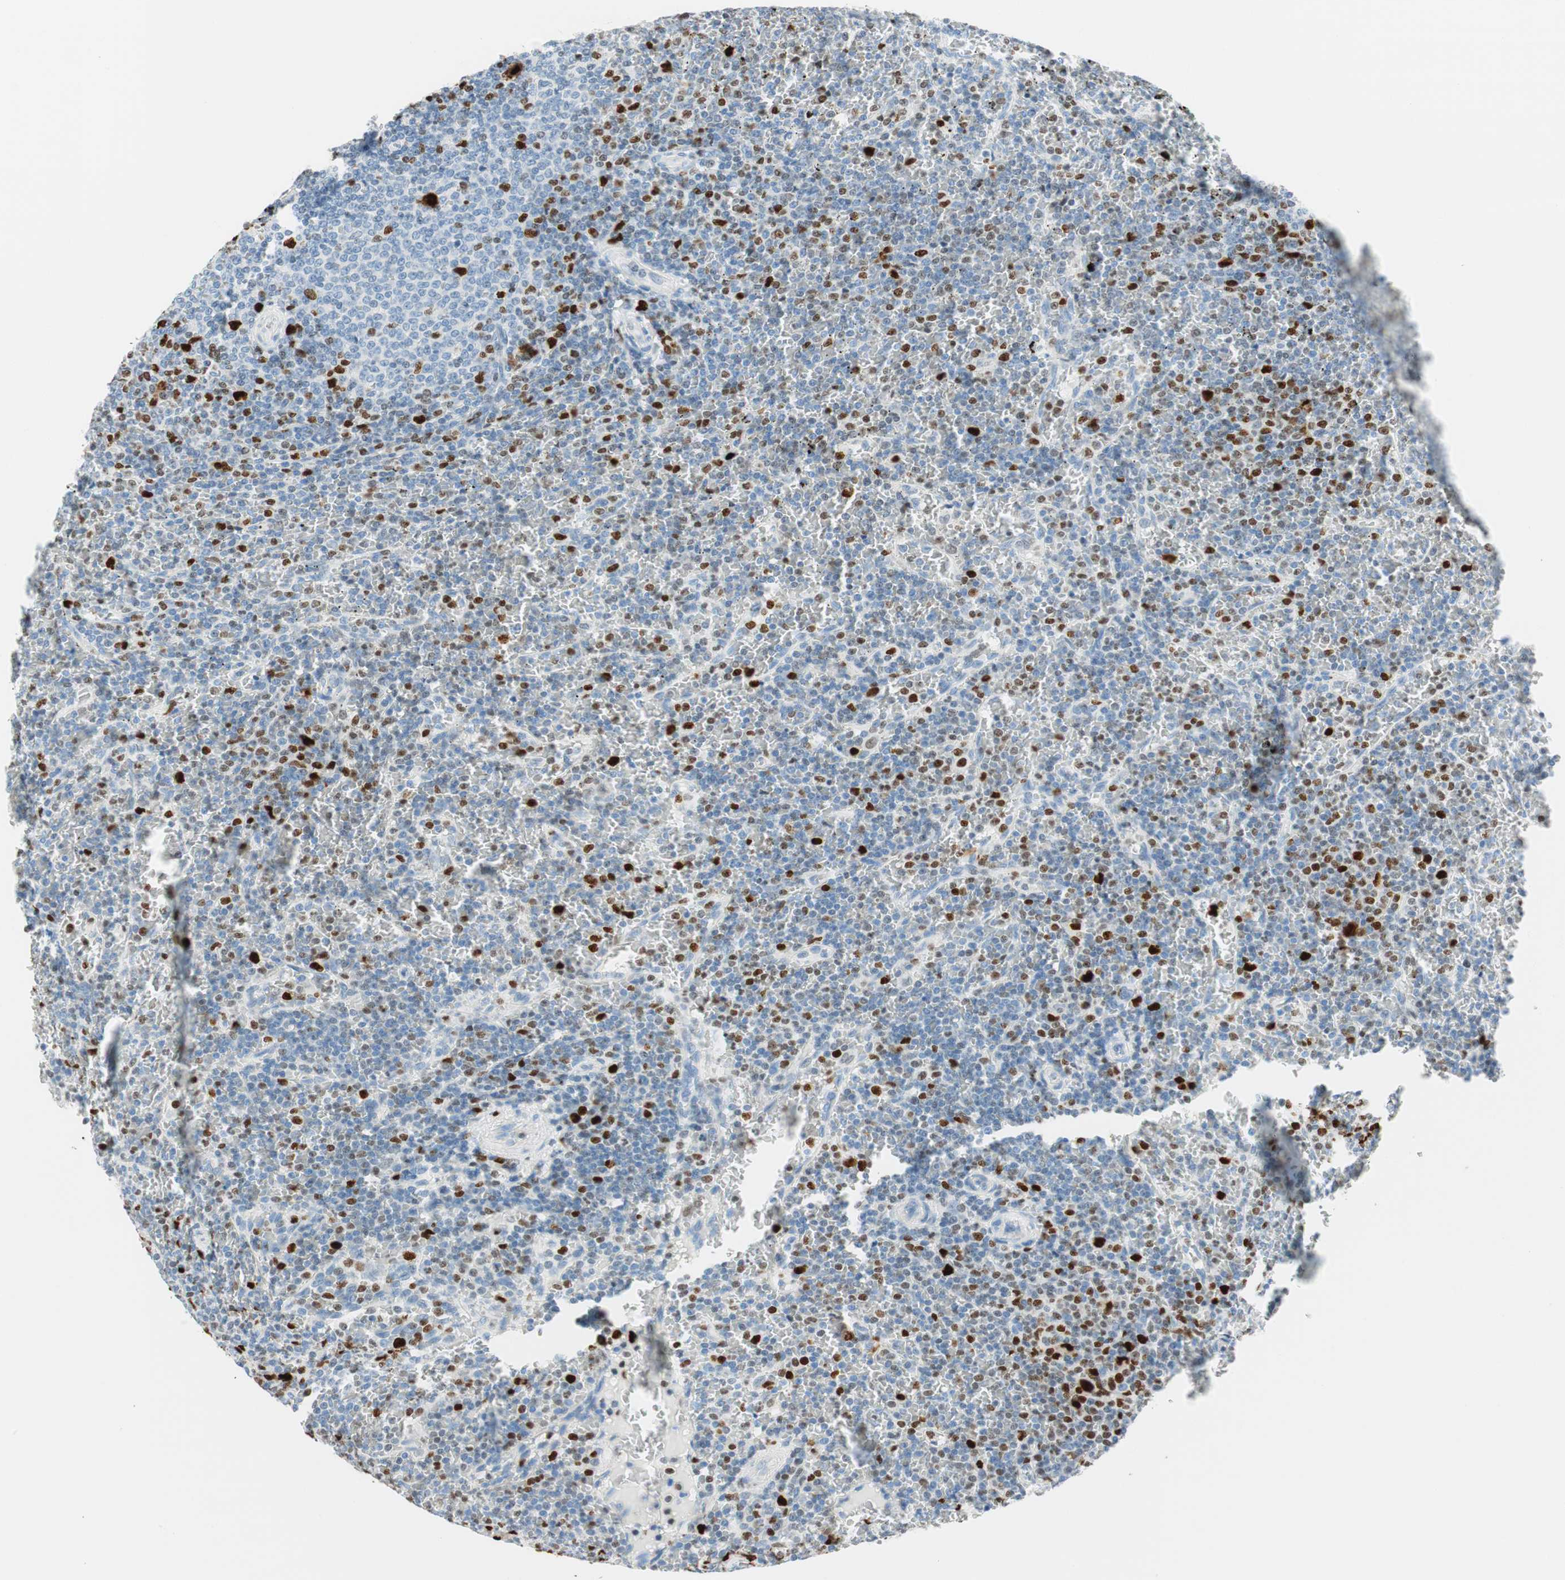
{"staining": {"intensity": "strong", "quantity": "<25%", "location": "nuclear"}, "tissue": "lymphoma", "cell_type": "Tumor cells", "image_type": "cancer", "snomed": [{"axis": "morphology", "description": "Malignant lymphoma, non-Hodgkin's type, Low grade"}, {"axis": "topography", "description": "Spleen"}], "caption": "Immunohistochemical staining of low-grade malignant lymphoma, non-Hodgkin's type exhibits strong nuclear protein positivity in approximately <25% of tumor cells. The staining was performed using DAB, with brown indicating positive protein expression. Nuclei are stained blue with hematoxylin.", "gene": "EZH2", "patient": {"sex": "female", "age": 77}}